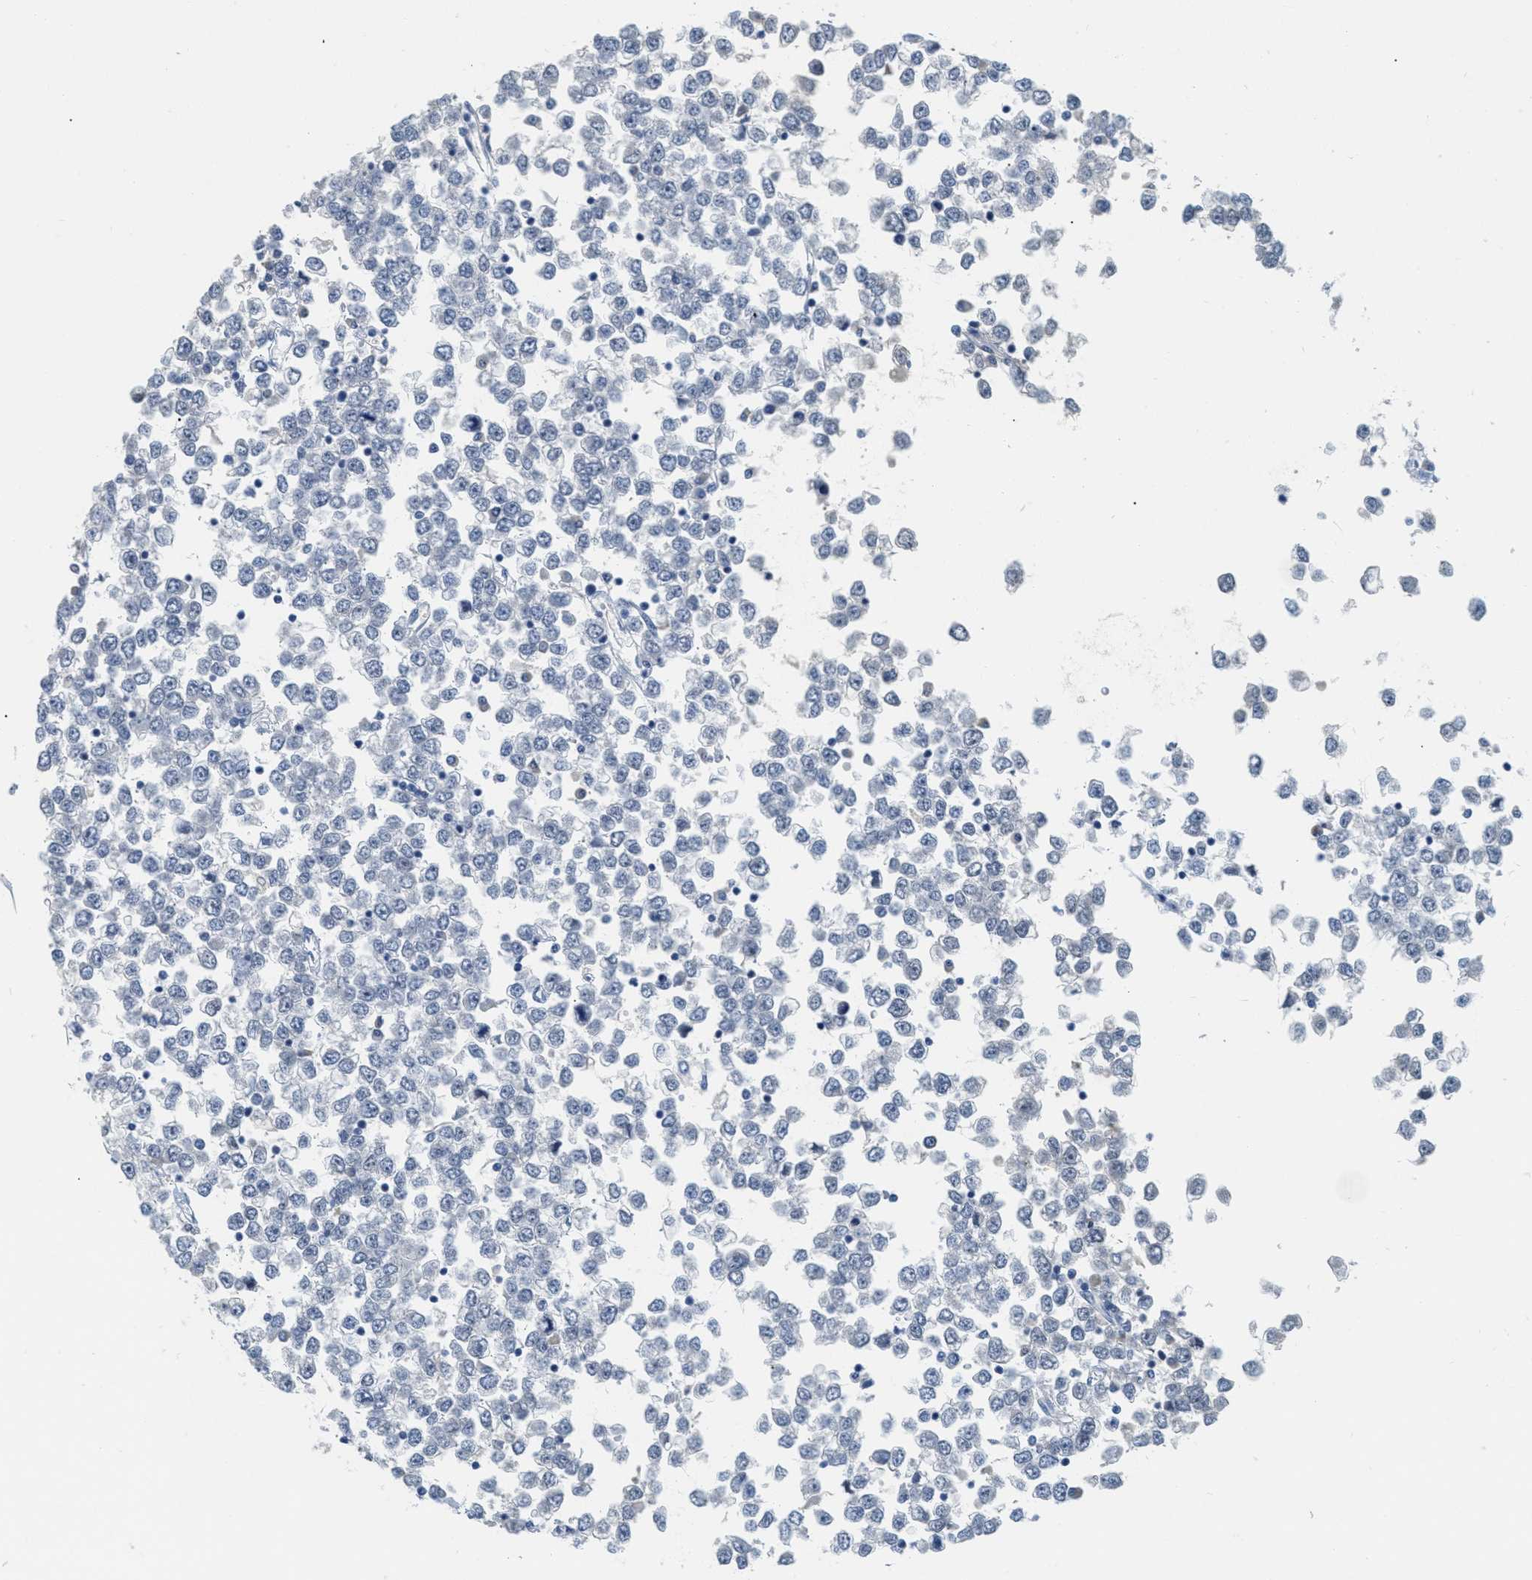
{"staining": {"intensity": "negative", "quantity": "none", "location": "none"}, "tissue": "testis cancer", "cell_type": "Tumor cells", "image_type": "cancer", "snomed": [{"axis": "morphology", "description": "Seminoma, NOS"}, {"axis": "topography", "description": "Testis"}], "caption": "Testis seminoma stained for a protein using immunohistochemistry (IHC) exhibits no staining tumor cells.", "gene": "HSF2", "patient": {"sex": "male", "age": 65}}